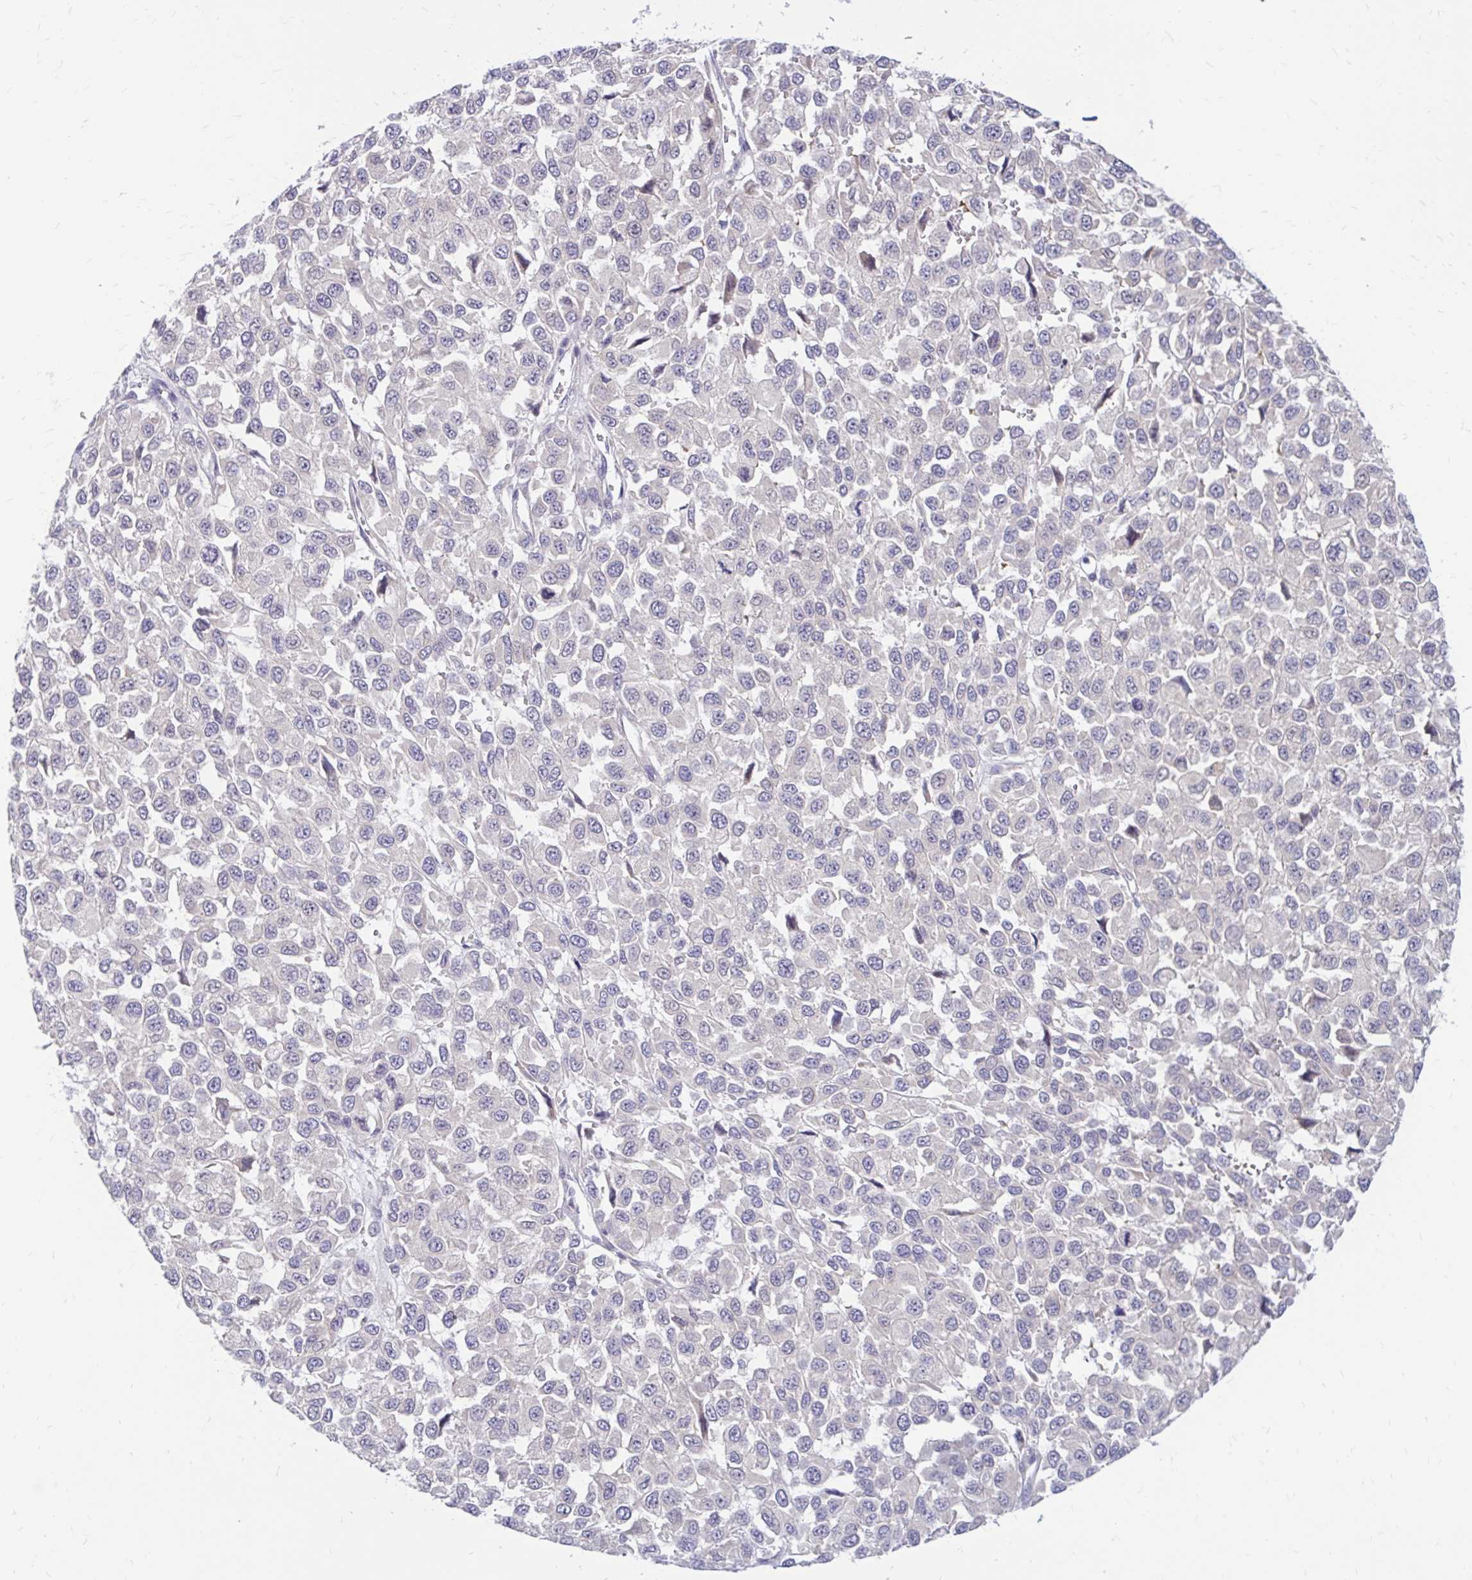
{"staining": {"intensity": "negative", "quantity": "none", "location": "none"}, "tissue": "melanoma", "cell_type": "Tumor cells", "image_type": "cancer", "snomed": [{"axis": "morphology", "description": "Malignant melanoma, NOS"}, {"axis": "topography", "description": "Skin"}], "caption": "The histopathology image exhibits no significant staining in tumor cells of melanoma.", "gene": "MAP1LC3A", "patient": {"sex": "male", "age": 62}}